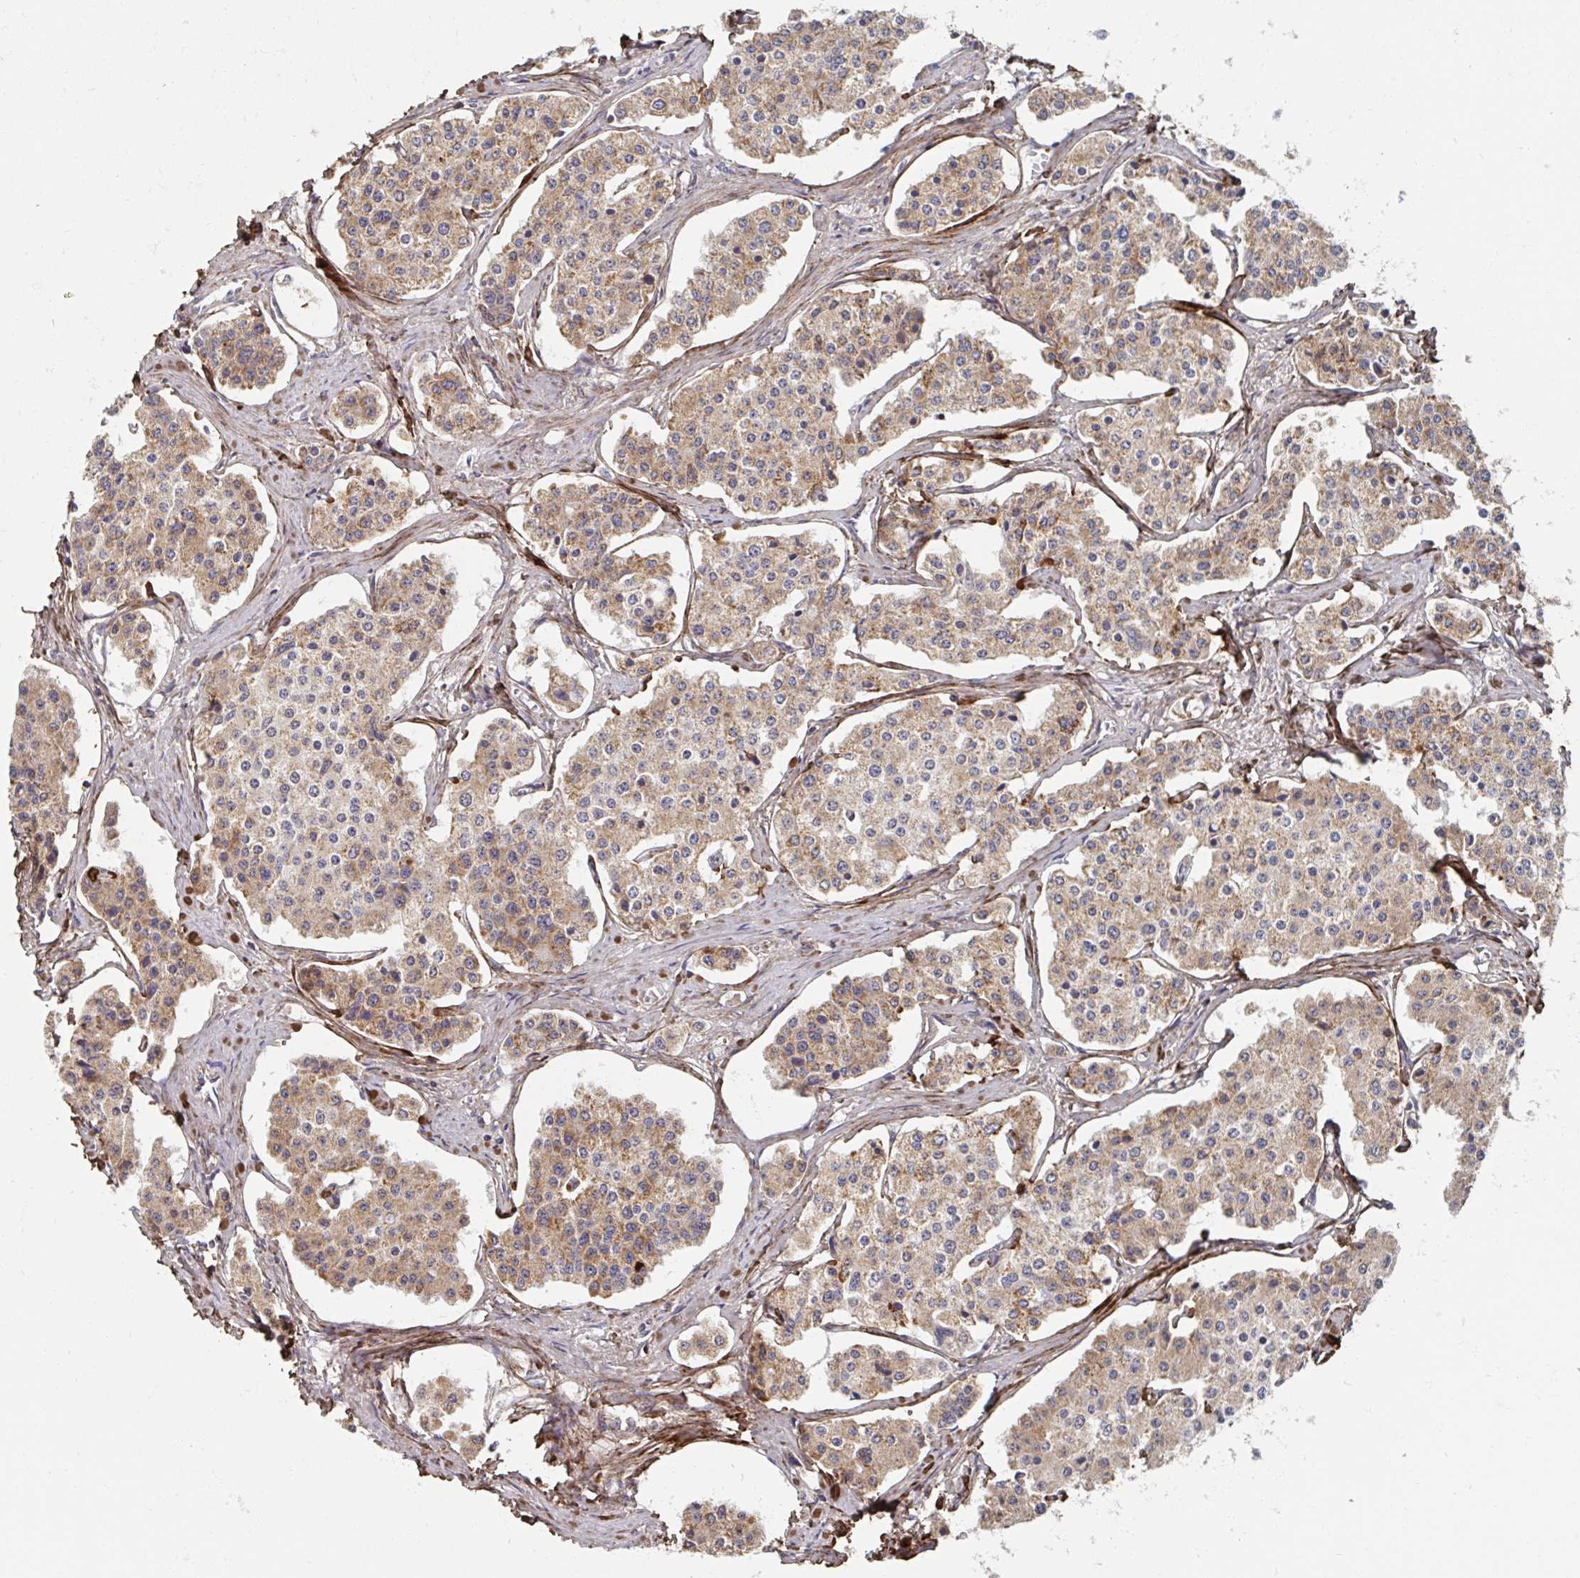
{"staining": {"intensity": "moderate", "quantity": ">75%", "location": "cytoplasmic/membranous"}, "tissue": "carcinoid", "cell_type": "Tumor cells", "image_type": "cancer", "snomed": [{"axis": "morphology", "description": "Carcinoid, malignant, NOS"}, {"axis": "topography", "description": "Small intestine"}], "caption": "Protein analysis of carcinoid tissue exhibits moderate cytoplasmic/membranous expression in approximately >75% of tumor cells. (IHC, brightfield microscopy, high magnification).", "gene": "MAVS", "patient": {"sex": "female", "age": 65}}